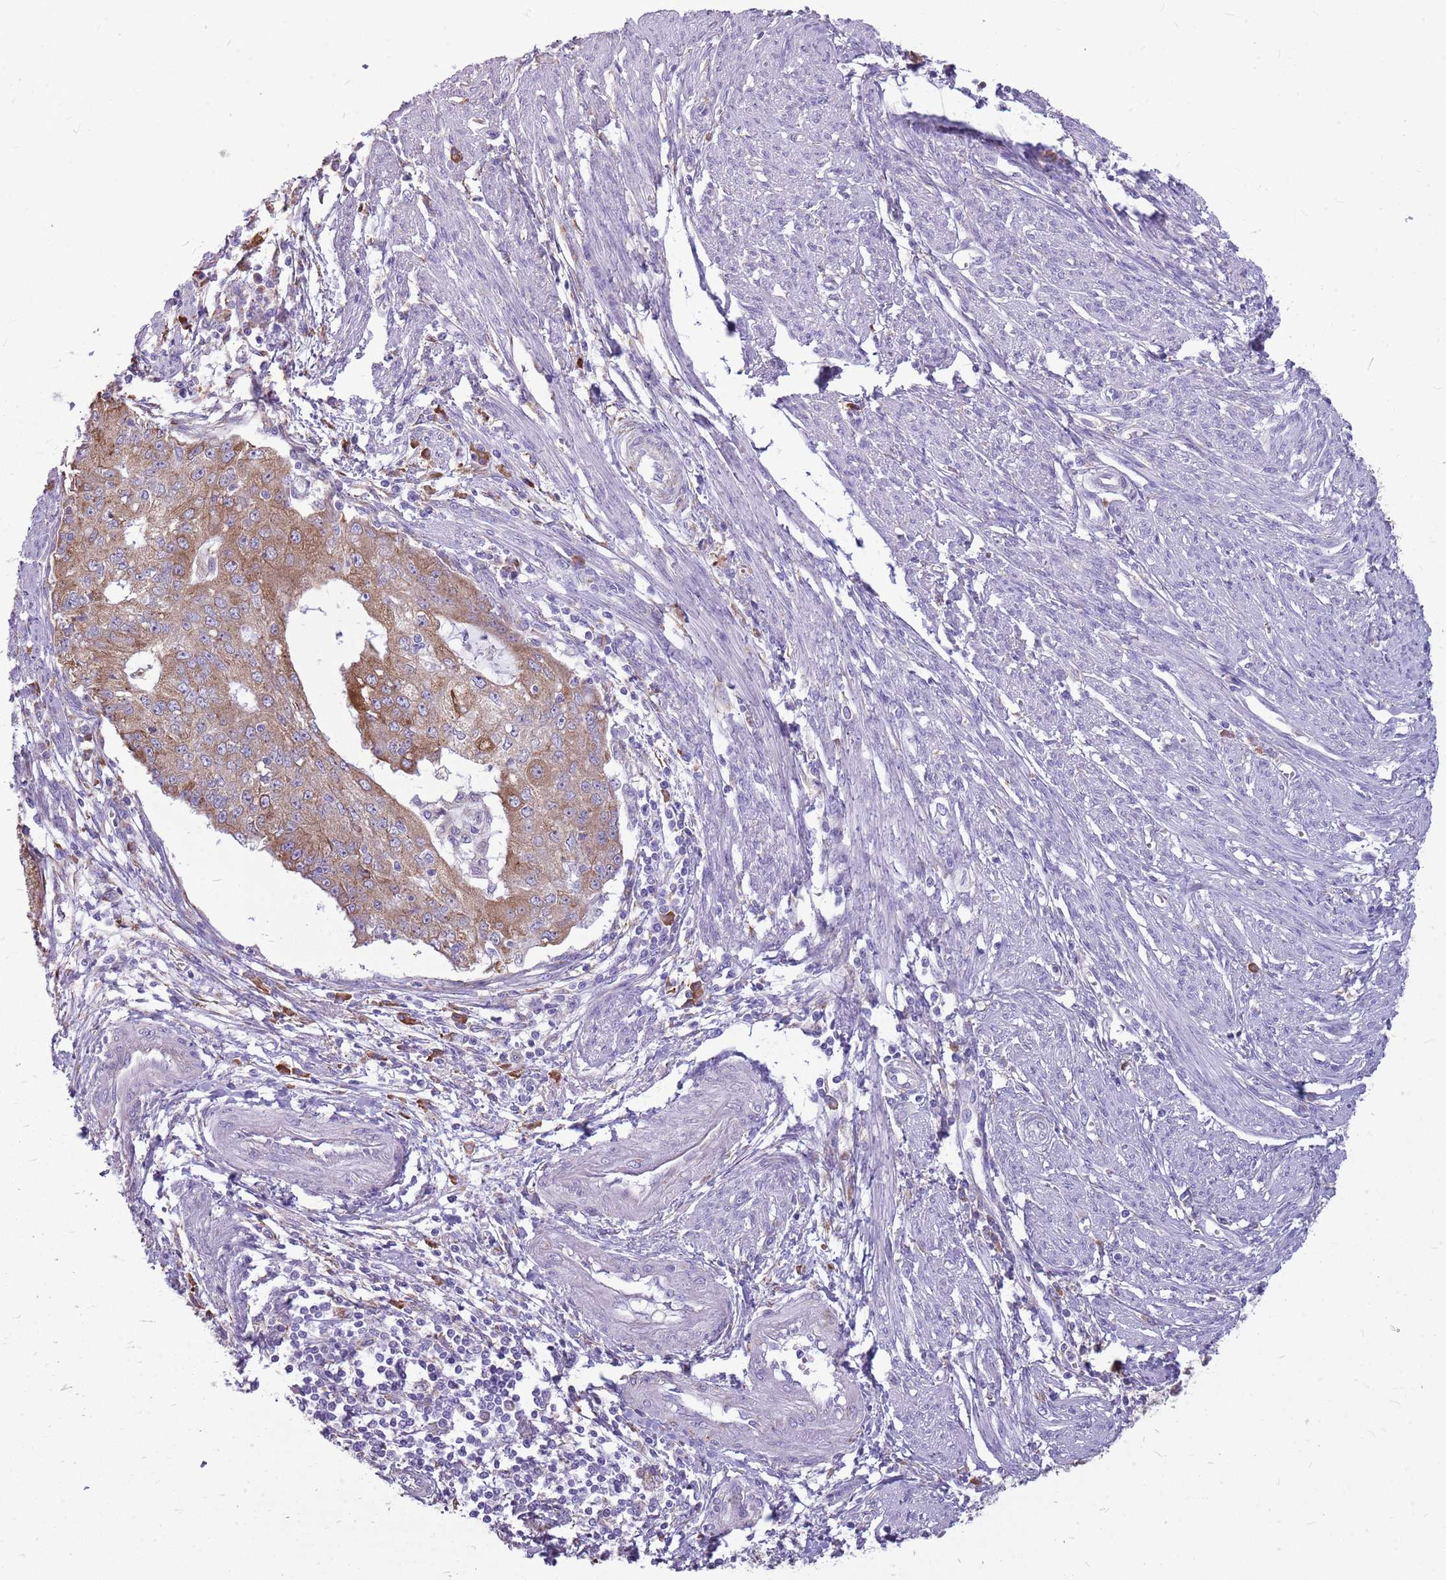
{"staining": {"intensity": "moderate", "quantity": "25%-75%", "location": "cytoplasmic/membranous"}, "tissue": "endometrial cancer", "cell_type": "Tumor cells", "image_type": "cancer", "snomed": [{"axis": "morphology", "description": "Adenocarcinoma, NOS"}, {"axis": "topography", "description": "Endometrium"}], "caption": "Immunohistochemical staining of human endometrial cancer (adenocarcinoma) displays medium levels of moderate cytoplasmic/membranous protein positivity in approximately 25%-75% of tumor cells. (Stains: DAB (3,3'-diaminobenzidine) in brown, nuclei in blue, Microscopy: brightfield microscopy at high magnification).", "gene": "KCTD19", "patient": {"sex": "female", "age": 56}}